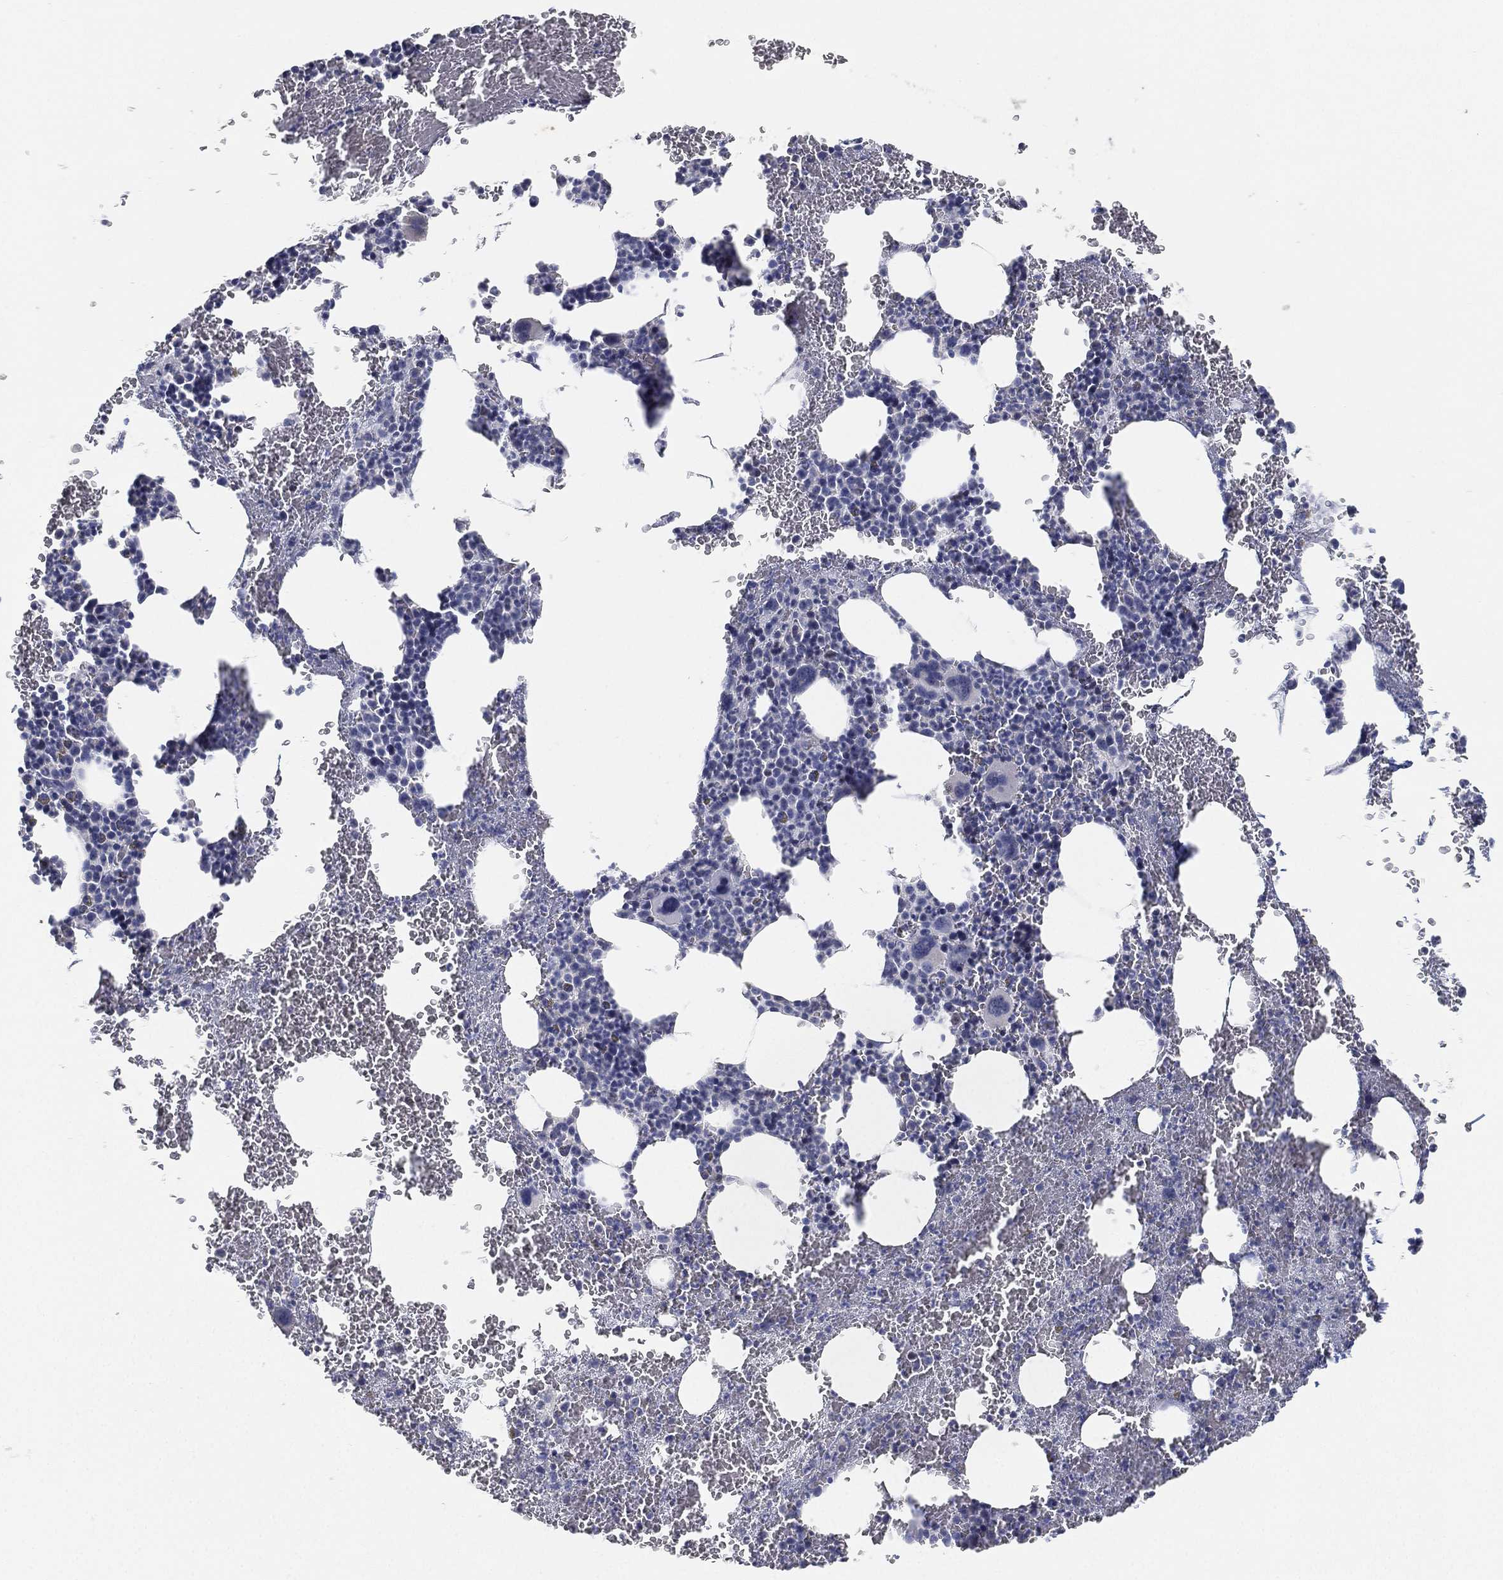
{"staining": {"intensity": "negative", "quantity": "none", "location": "none"}, "tissue": "bone marrow", "cell_type": "Hematopoietic cells", "image_type": "normal", "snomed": [{"axis": "morphology", "description": "Normal tissue, NOS"}, {"axis": "topography", "description": "Bone marrow"}], "caption": "Image shows no protein staining in hematopoietic cells of unremarkable bone marrow.", "gene": "FAM187B", "patient": {"sex": "male", "age": 91}}